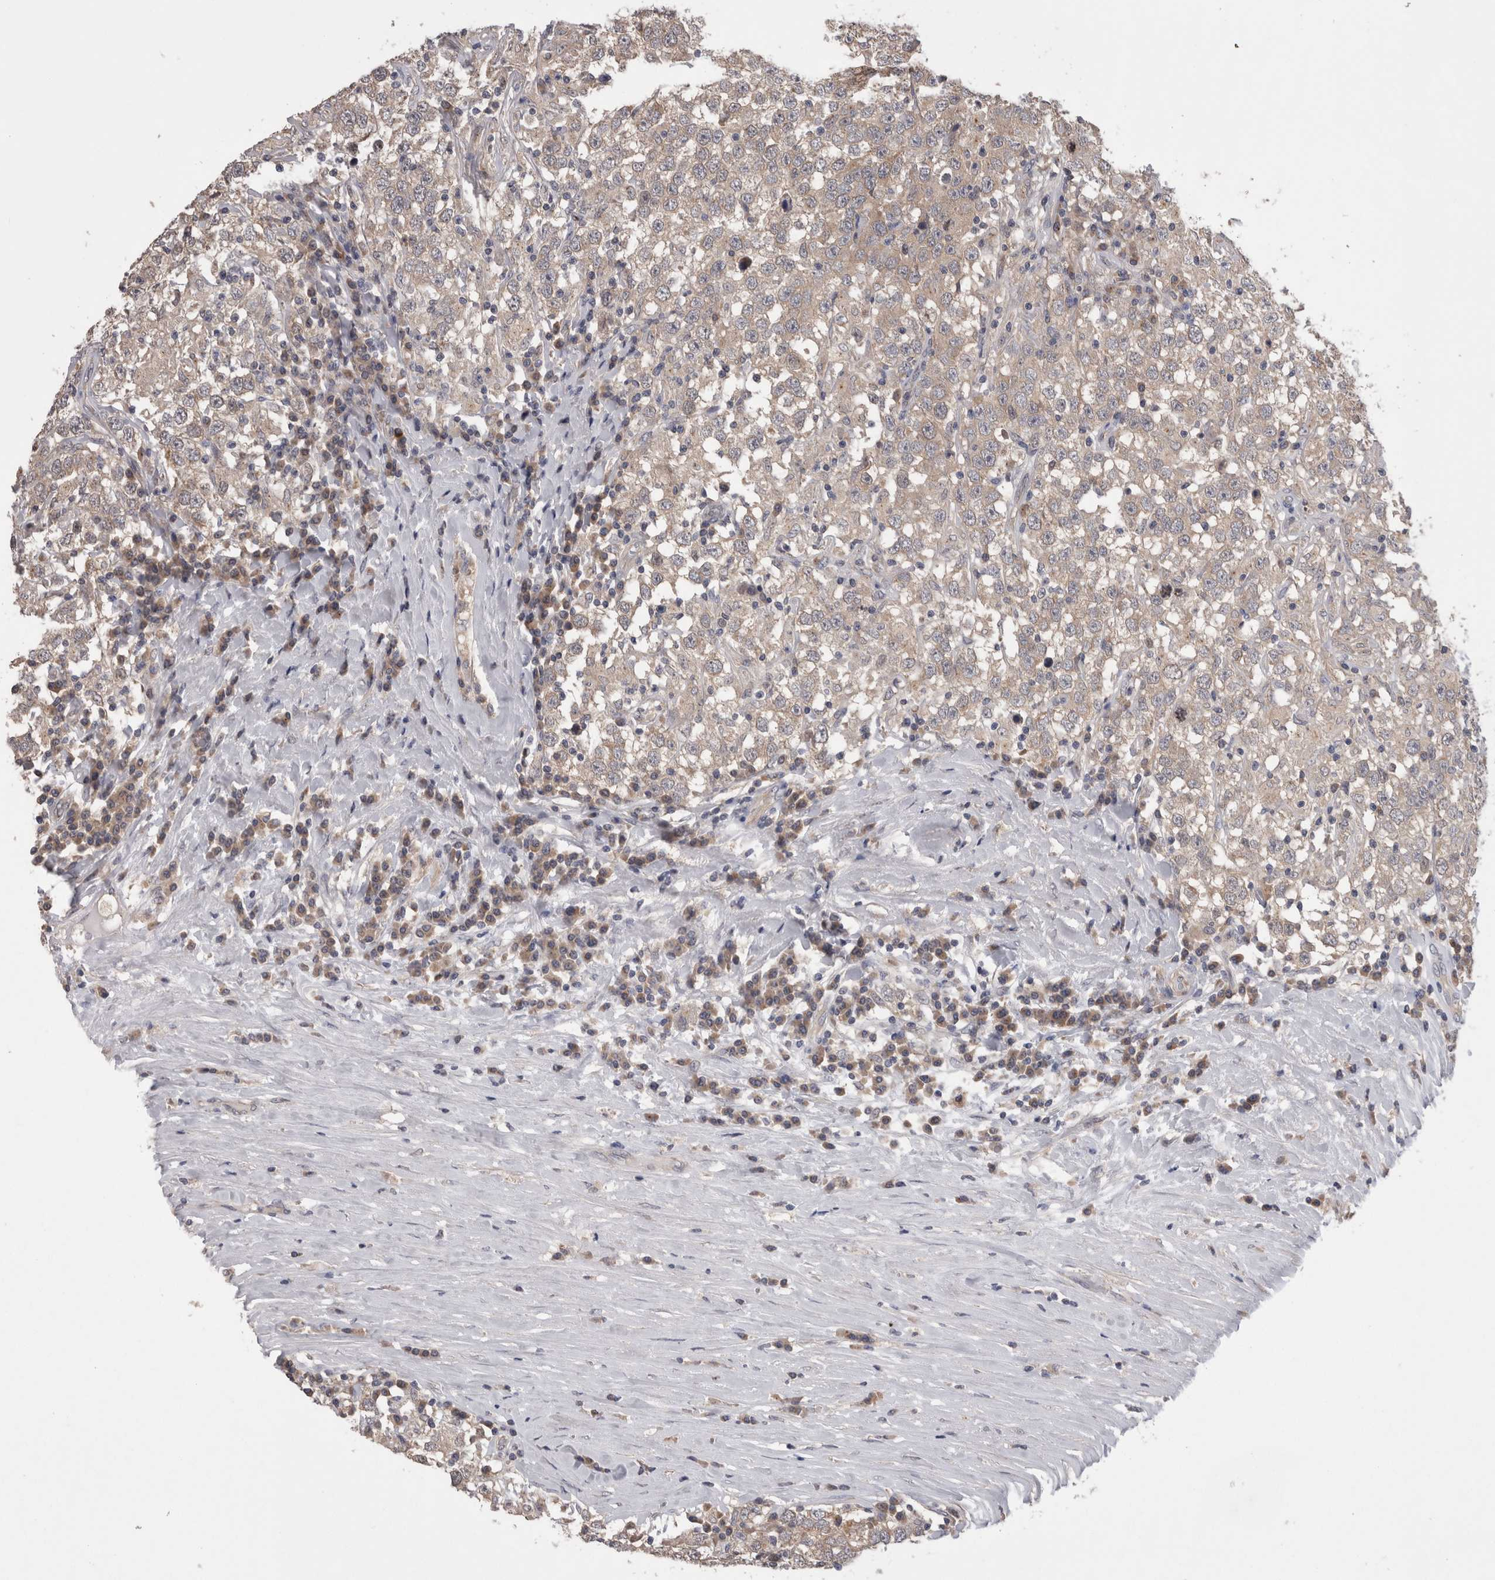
{"staining": {"intensity": "weak", "quantity": ">75%", "location": "cytoplasmic/membranous"}, "tissue": "testis cancer", "cell_type": "Tumor cells", "image_type": "cancer", "snomed": [{"axis": "morphology", "description": "Seminoma, NOS"}, {"axis": "topography", "description": "Testis"}], "caption": "Immunohistochemical staining of human testis seminoma exhibits low levels of weak cytoplasmic/membranous staining in approximately >75% of tumor cells.", "gene": "DCTN6", "patient": {"sex": "male", "age": 41}}